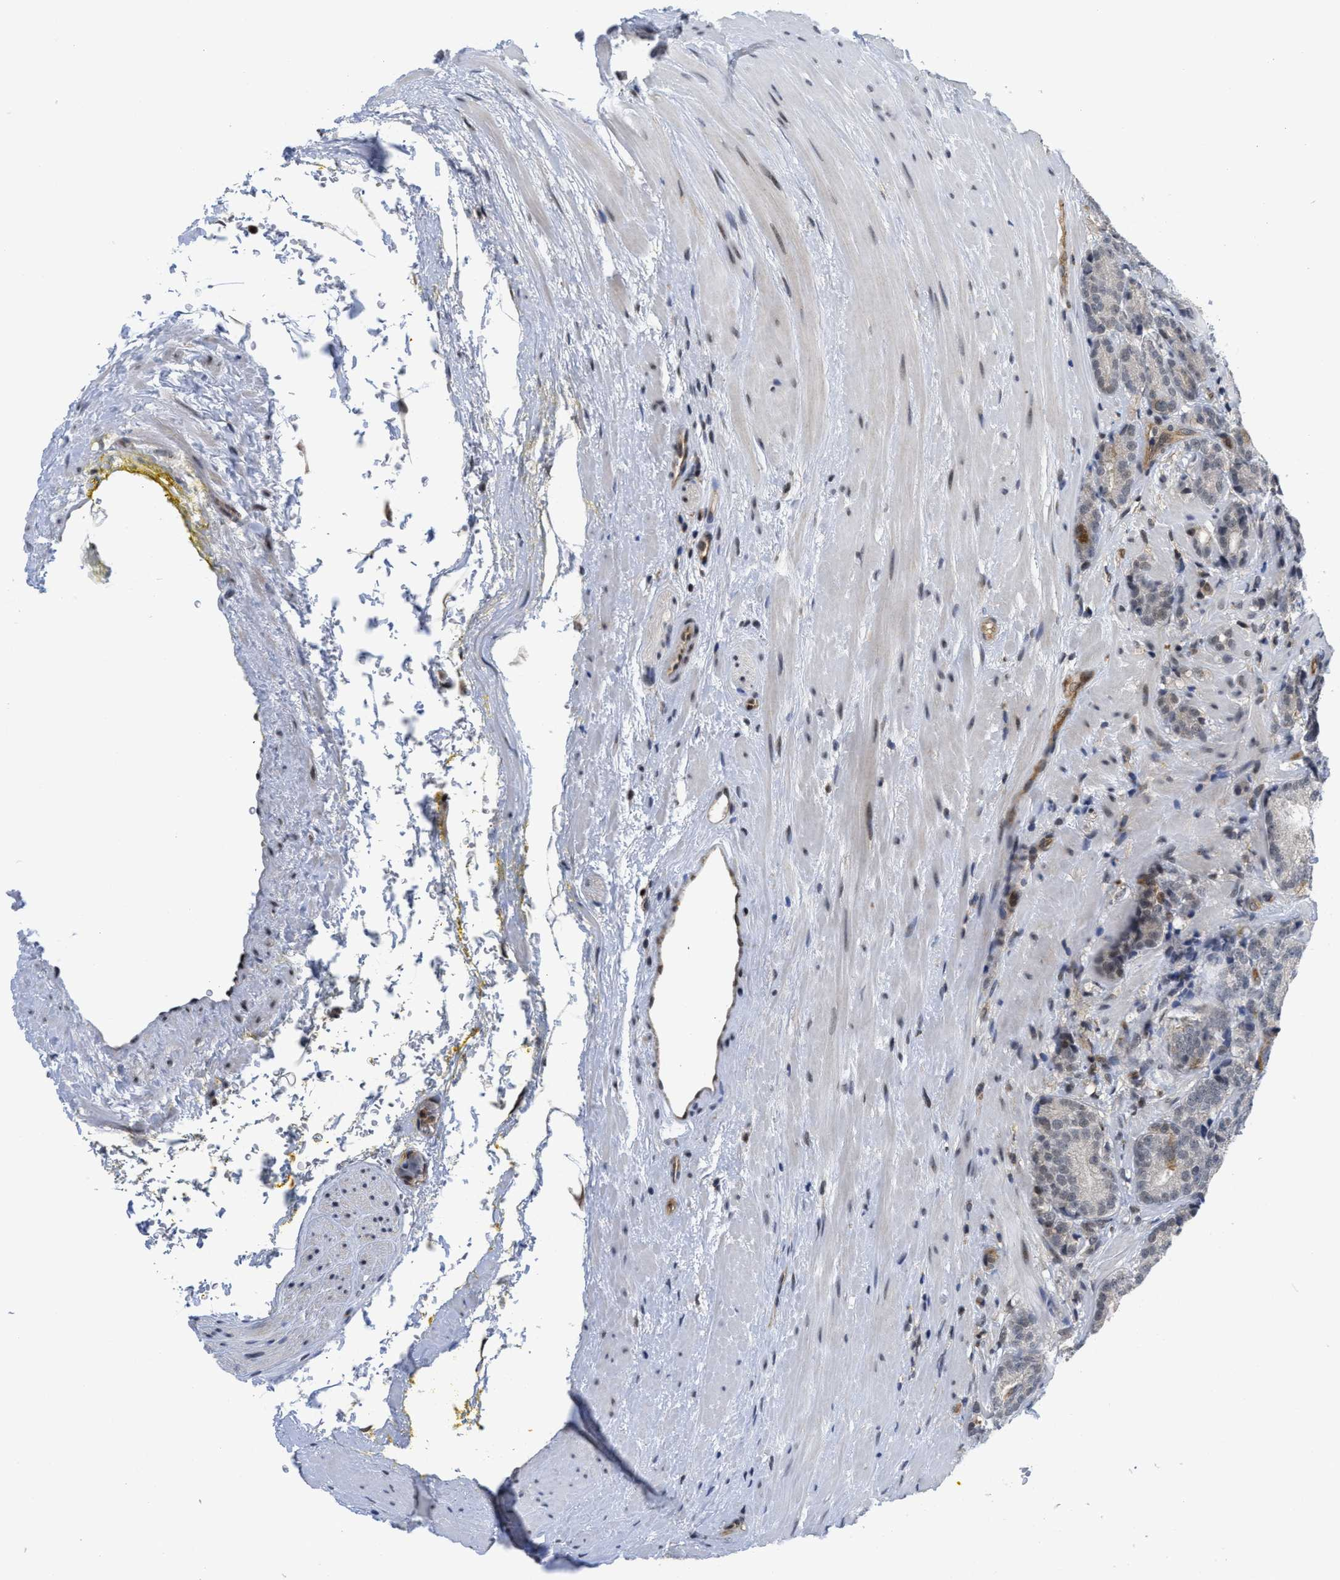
{"staining": {"intensity": "moderate", "quantity": "<25%", "location": "cytoplasmic/membranous"}, "tissue": "prostate cancer", "cell_type": "Tumor cells", "image_type": "cancer", "snomed": [{"axis": "morphology", "description": "Adenocarcinoma, High grade"}, {"axis": "topography", "description": "Prostate"}], "caption": "Immunohistochemistry (IHC) photomicrograph of neoplastic tissue: human adenocarcinoma (high-grade) (prostate) stained using IHC exhibits low levels of moderate protein expression localized specifically in the cytoplasmic/membranous of tumor cells, appearing as a cytoplasmic/membranous brown color.", "gene": "HIF1A", "patient": {"sex": "male", "age": 61}}